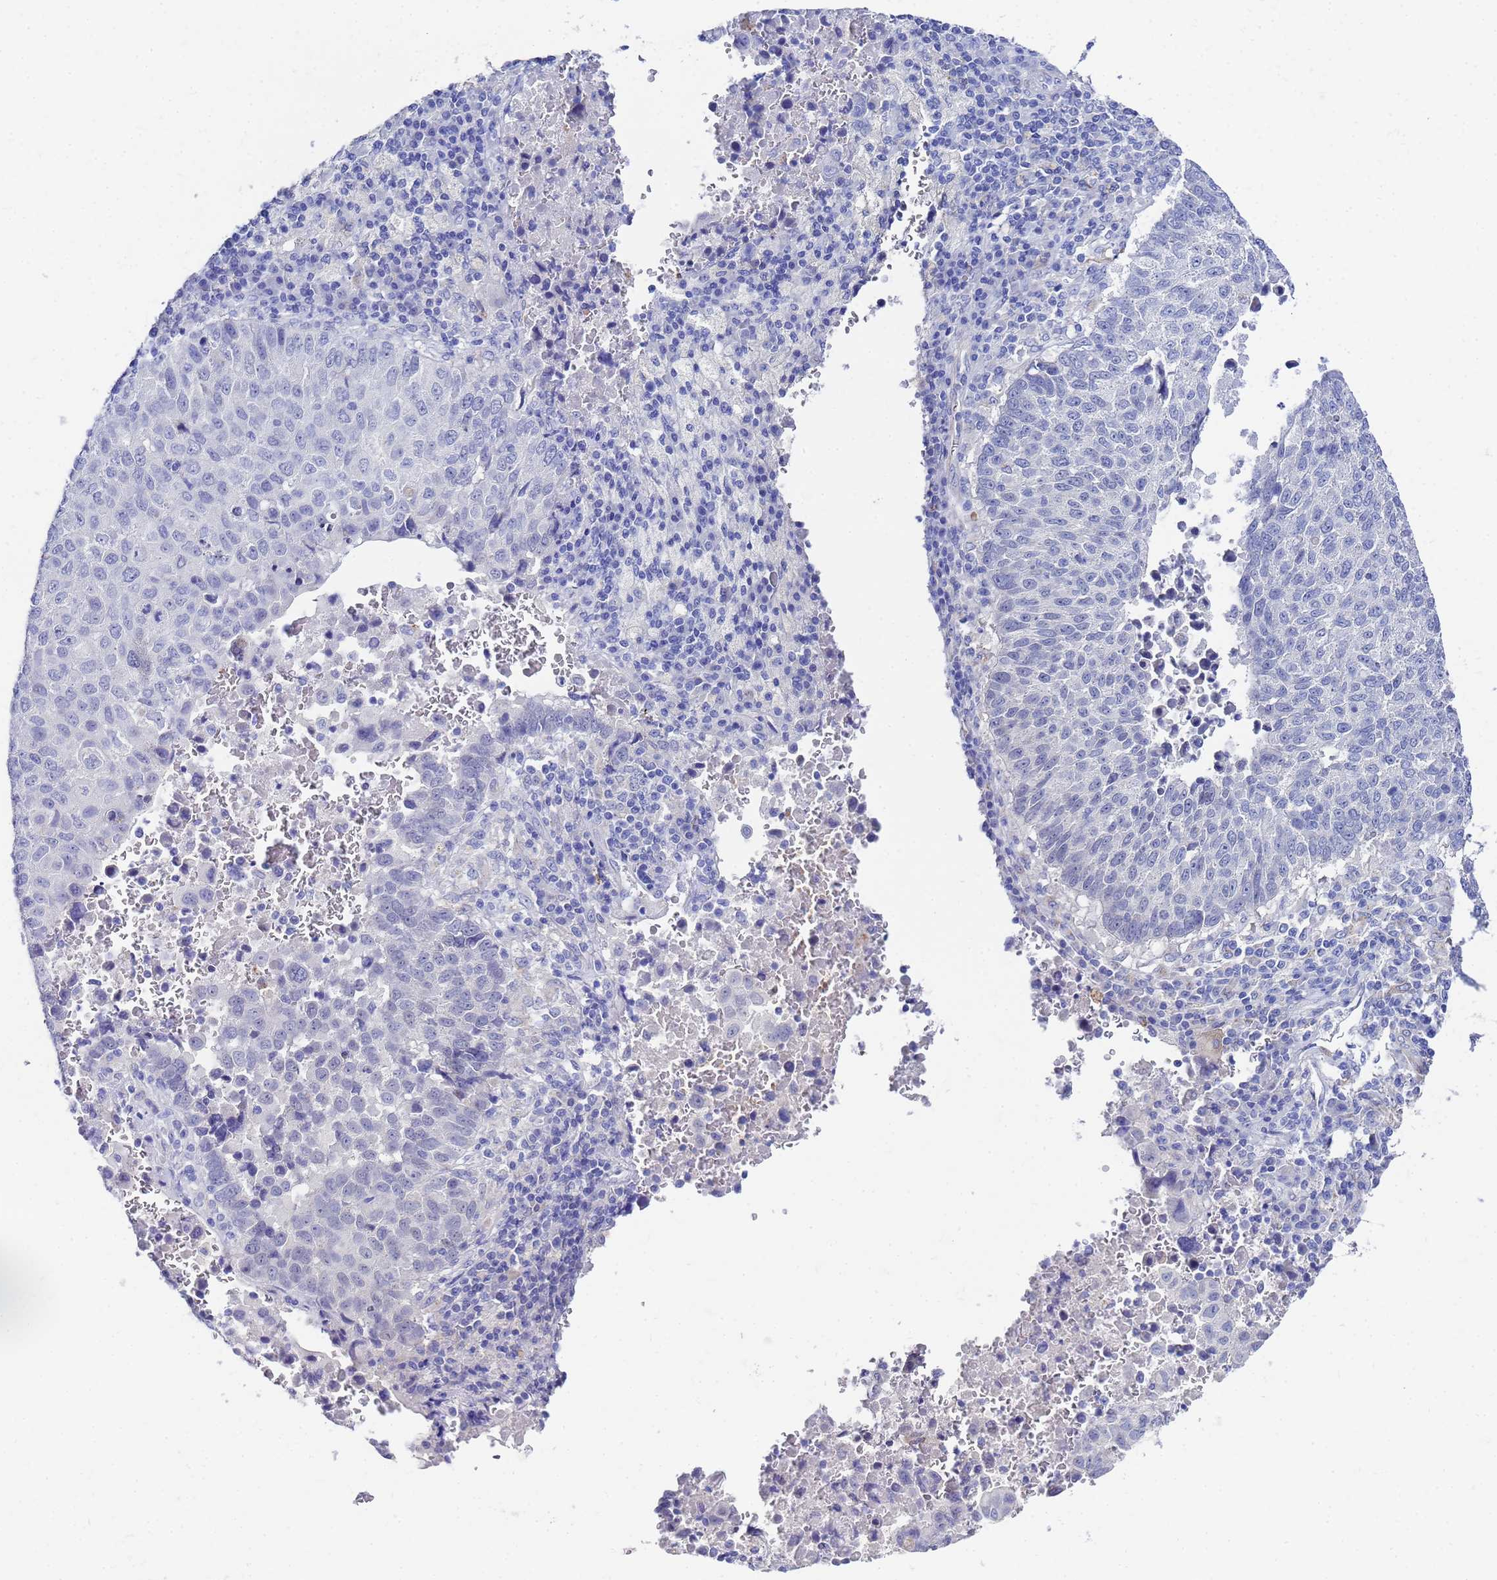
{"staining": {"intensity": "negative", "quantity": "none", "location": "none"}, "tissue": "lung cancer", "cell_type": "Tumor cells", "image_type": "cancer", "snomed": [{"axis": "morphology", "description": "Squamous cell carcinoma, NOS"}, {"axis": "topography", "description": "Lung"}], "caption": "High magnification brightfield microscopy of lung squamous cell carcinoma stained with DAB (3,3'-diaminobenzidine) (brown) and counterstained with hematoxylin (blue): tumor cells show no significant staining. (DAB (3,3'-diaminobenzidine) IHC visualized using brightfield microscopy, high magnification).", "gene": "ZNF26", "patient": {"sex": "male", "age": 73}}